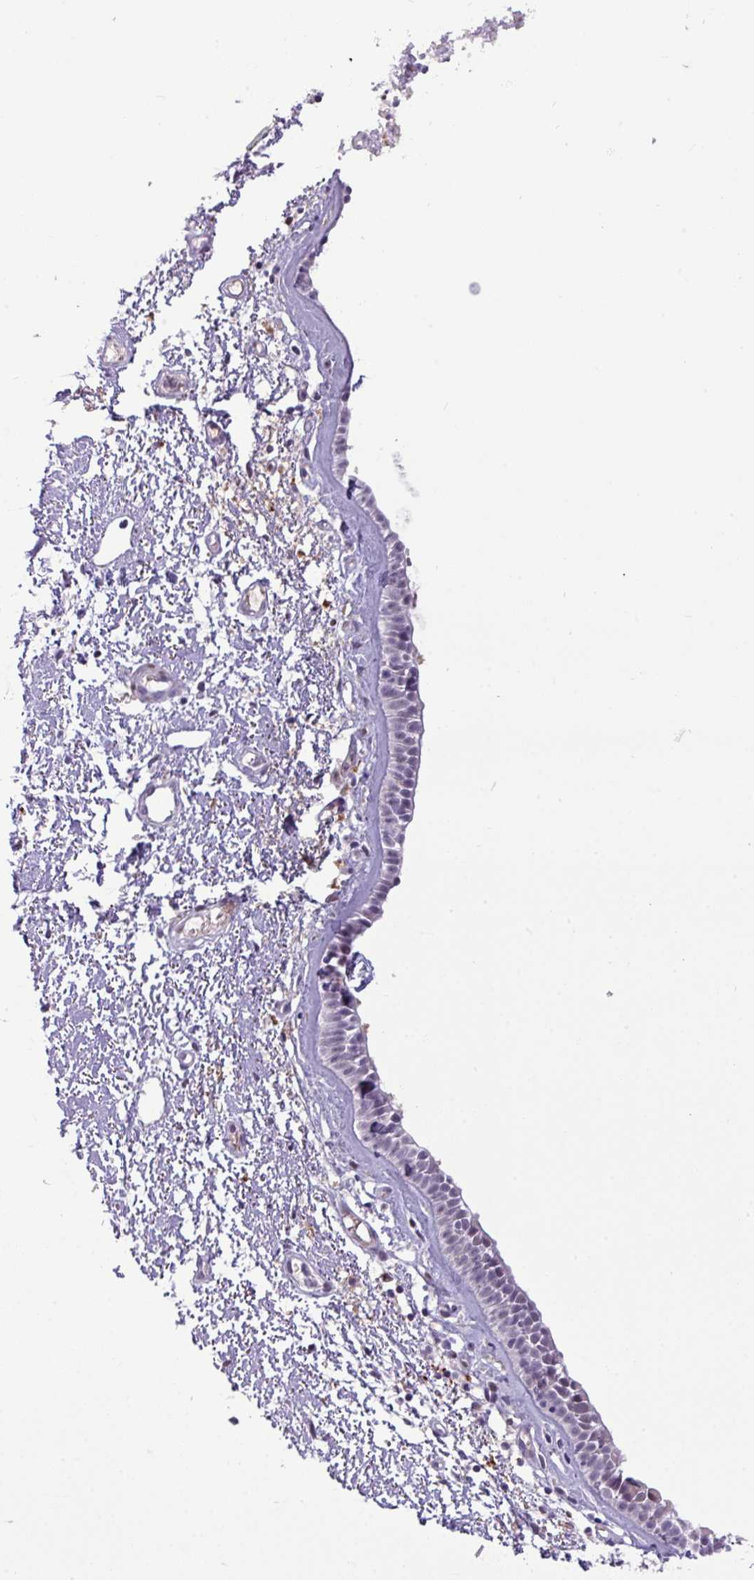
{"staining": {"intensity": "negative", "quantity": "none", "location": "none"}, "tissue": "nasopharynx", "cell_type": "Respiratory epithelial cells", "image_type": "normal", "snomed": [{"axis": "morphology", "description": "Normal tissue, NOS"}, {"axis": "topography", "description": "Cartilage tissue"}, {"axis": "topography", "description": "Nasopharynx"}], "caption": "A histopathology image of nasopharynx stained for a protein reveals no brown staining in respiratory epithelial cells.", "gene": "SLC66A2", "patient": {"sex": "male", "age": 56}}